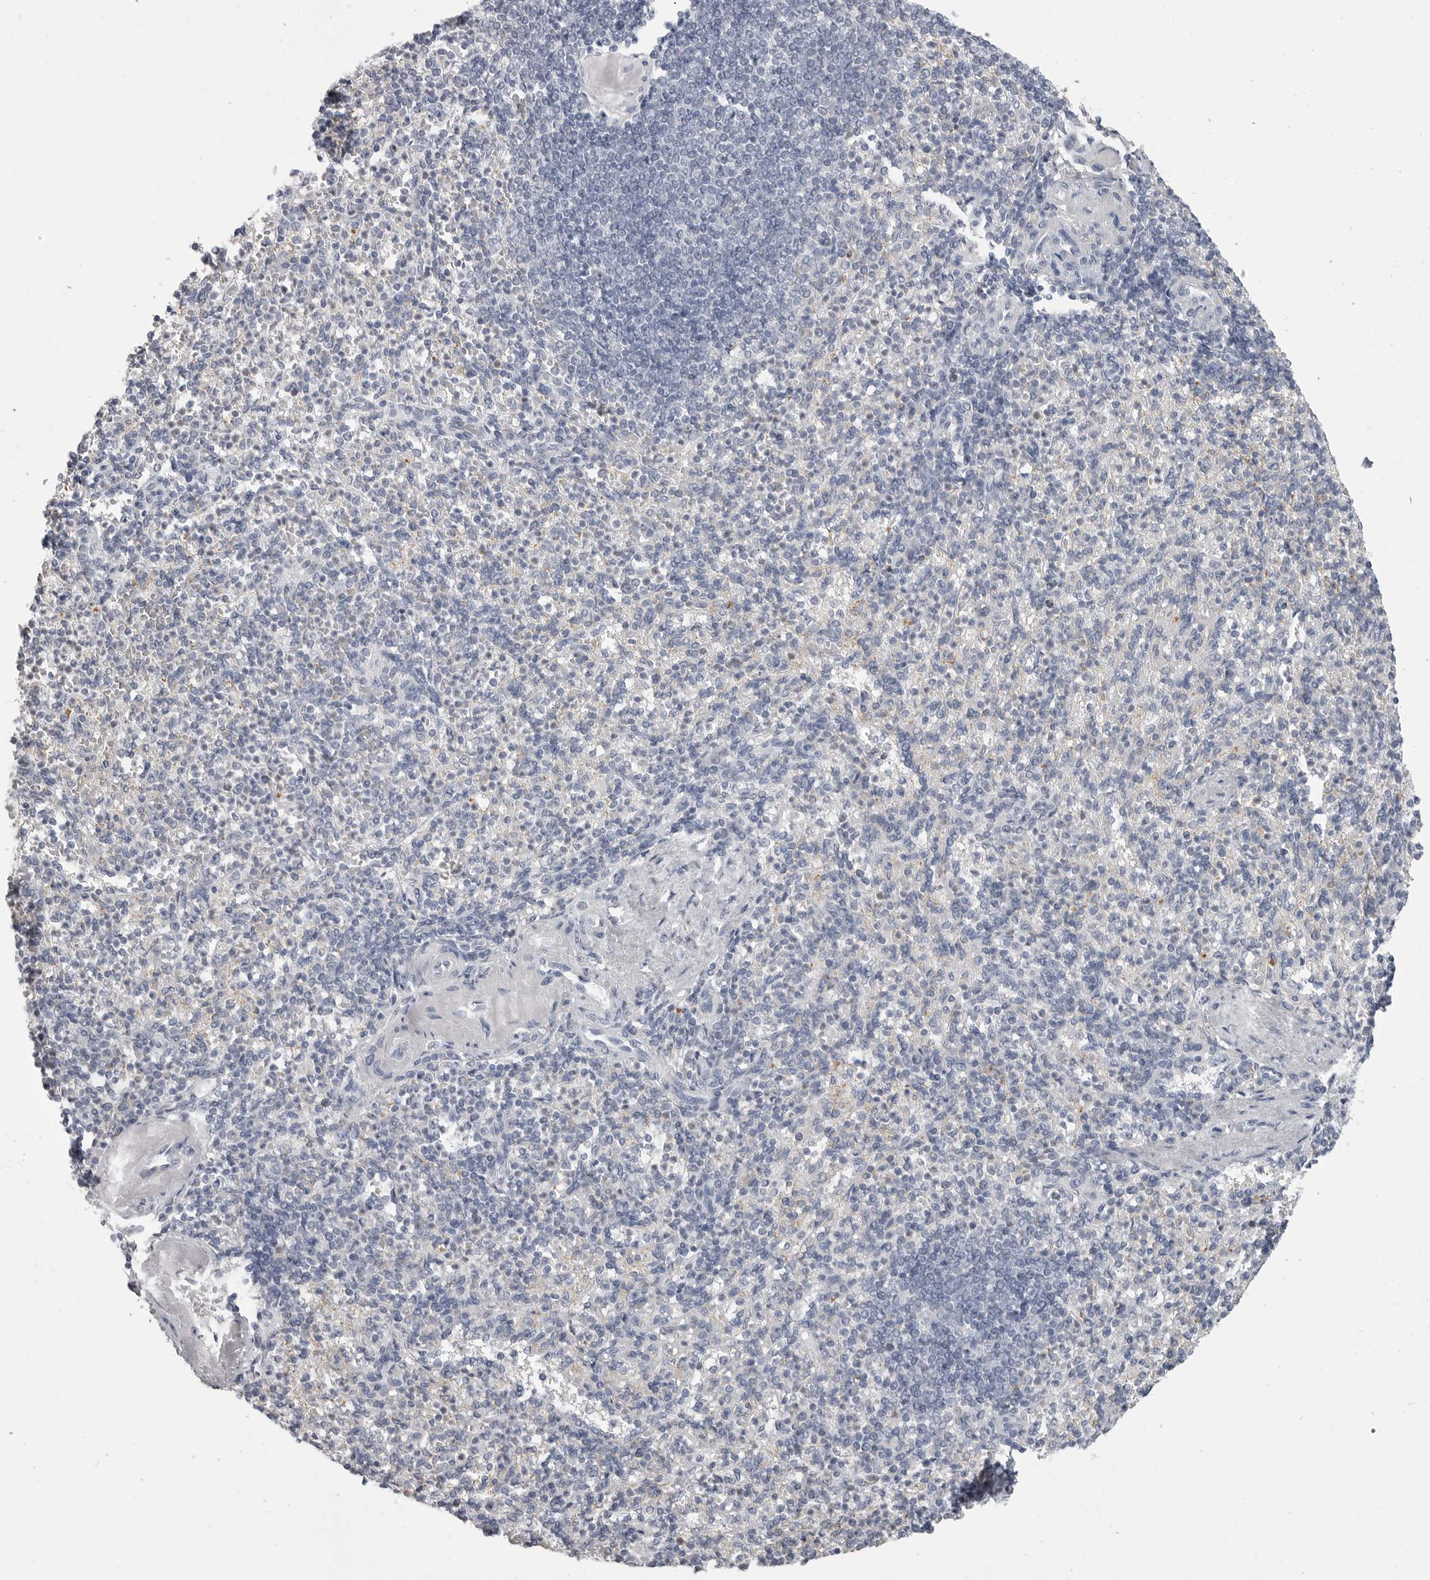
{"staining": {"intensity": "negative", "quantity": "none", "location": "none"}, "tissue": "spleen", "cell_type": "Cells in red pulp", "image_type": "normal", "snomed": [{"axis": "morphology", "description": "Normal tissue, NOS"}, {"axis": "topography", "description": "Spleen"}], "caption": "IHC of benign human spleen reveals no expression in cells in red pulp.", "gene": "TIMP1", "patient": {"sex": "female", "age": 74}}